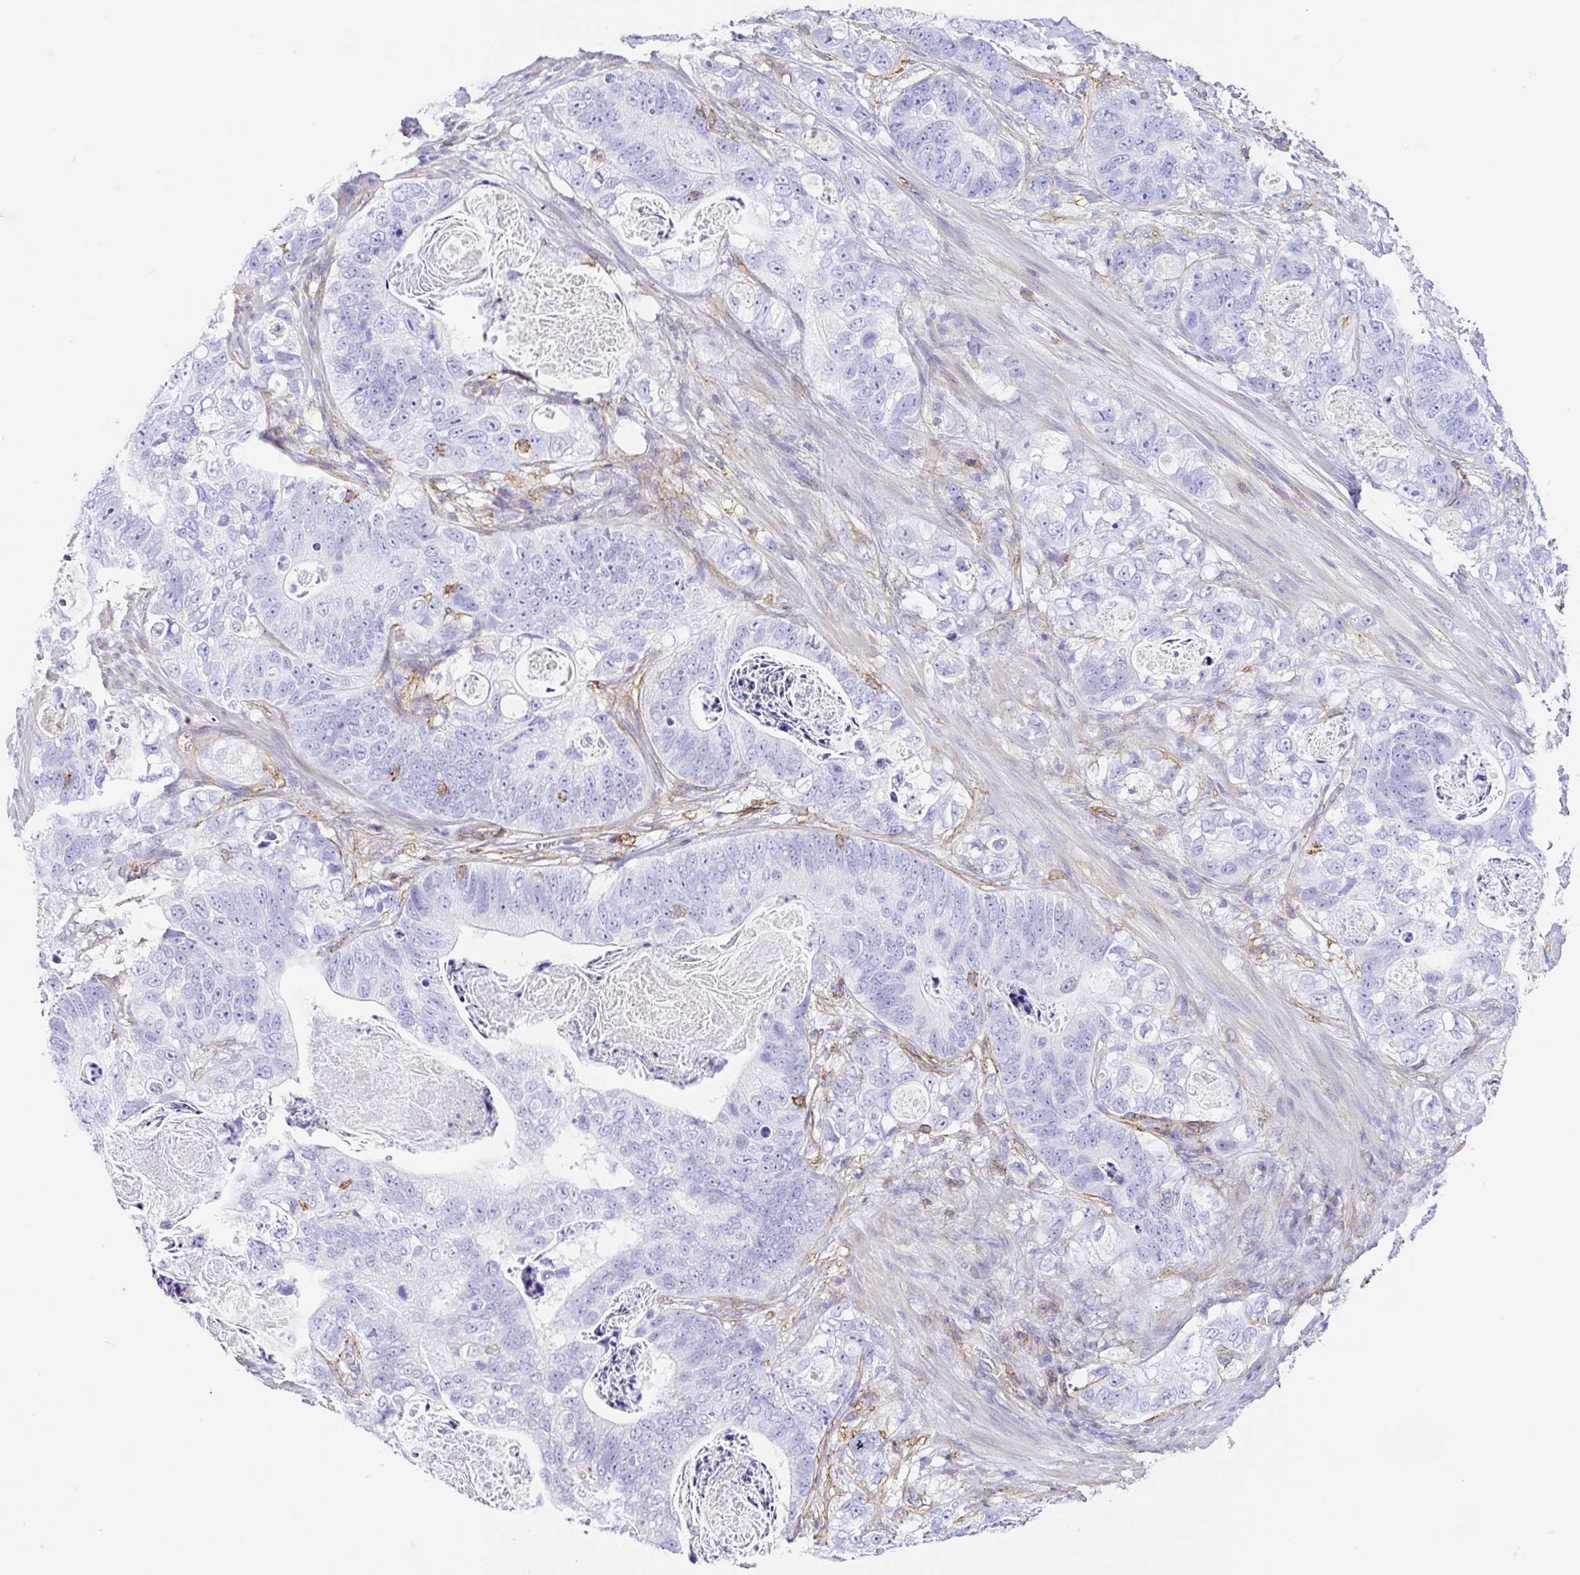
{"staining": {"intensity": "negative", "quantity": "none", "location": "none"}, "tissue": "stomach cancer", "cell_type": "Tumor cells", "image_type": "cancer", "snomed": [{"axis": "morphology", "description": "Normal tissue, NOS"}, {"axis": "morphology", "description": "Adenocarcinoma, NOS"}, {"axis": "topography", "description": "Stomach"}], "caption": "This is an immunohistochemistry (IHC) micrograph of stomach cancer (adenocarcinoma). There is no positivity in tumor cells.", "gene": "MTTP", "patient": {"sex": "female", "age": 89}}